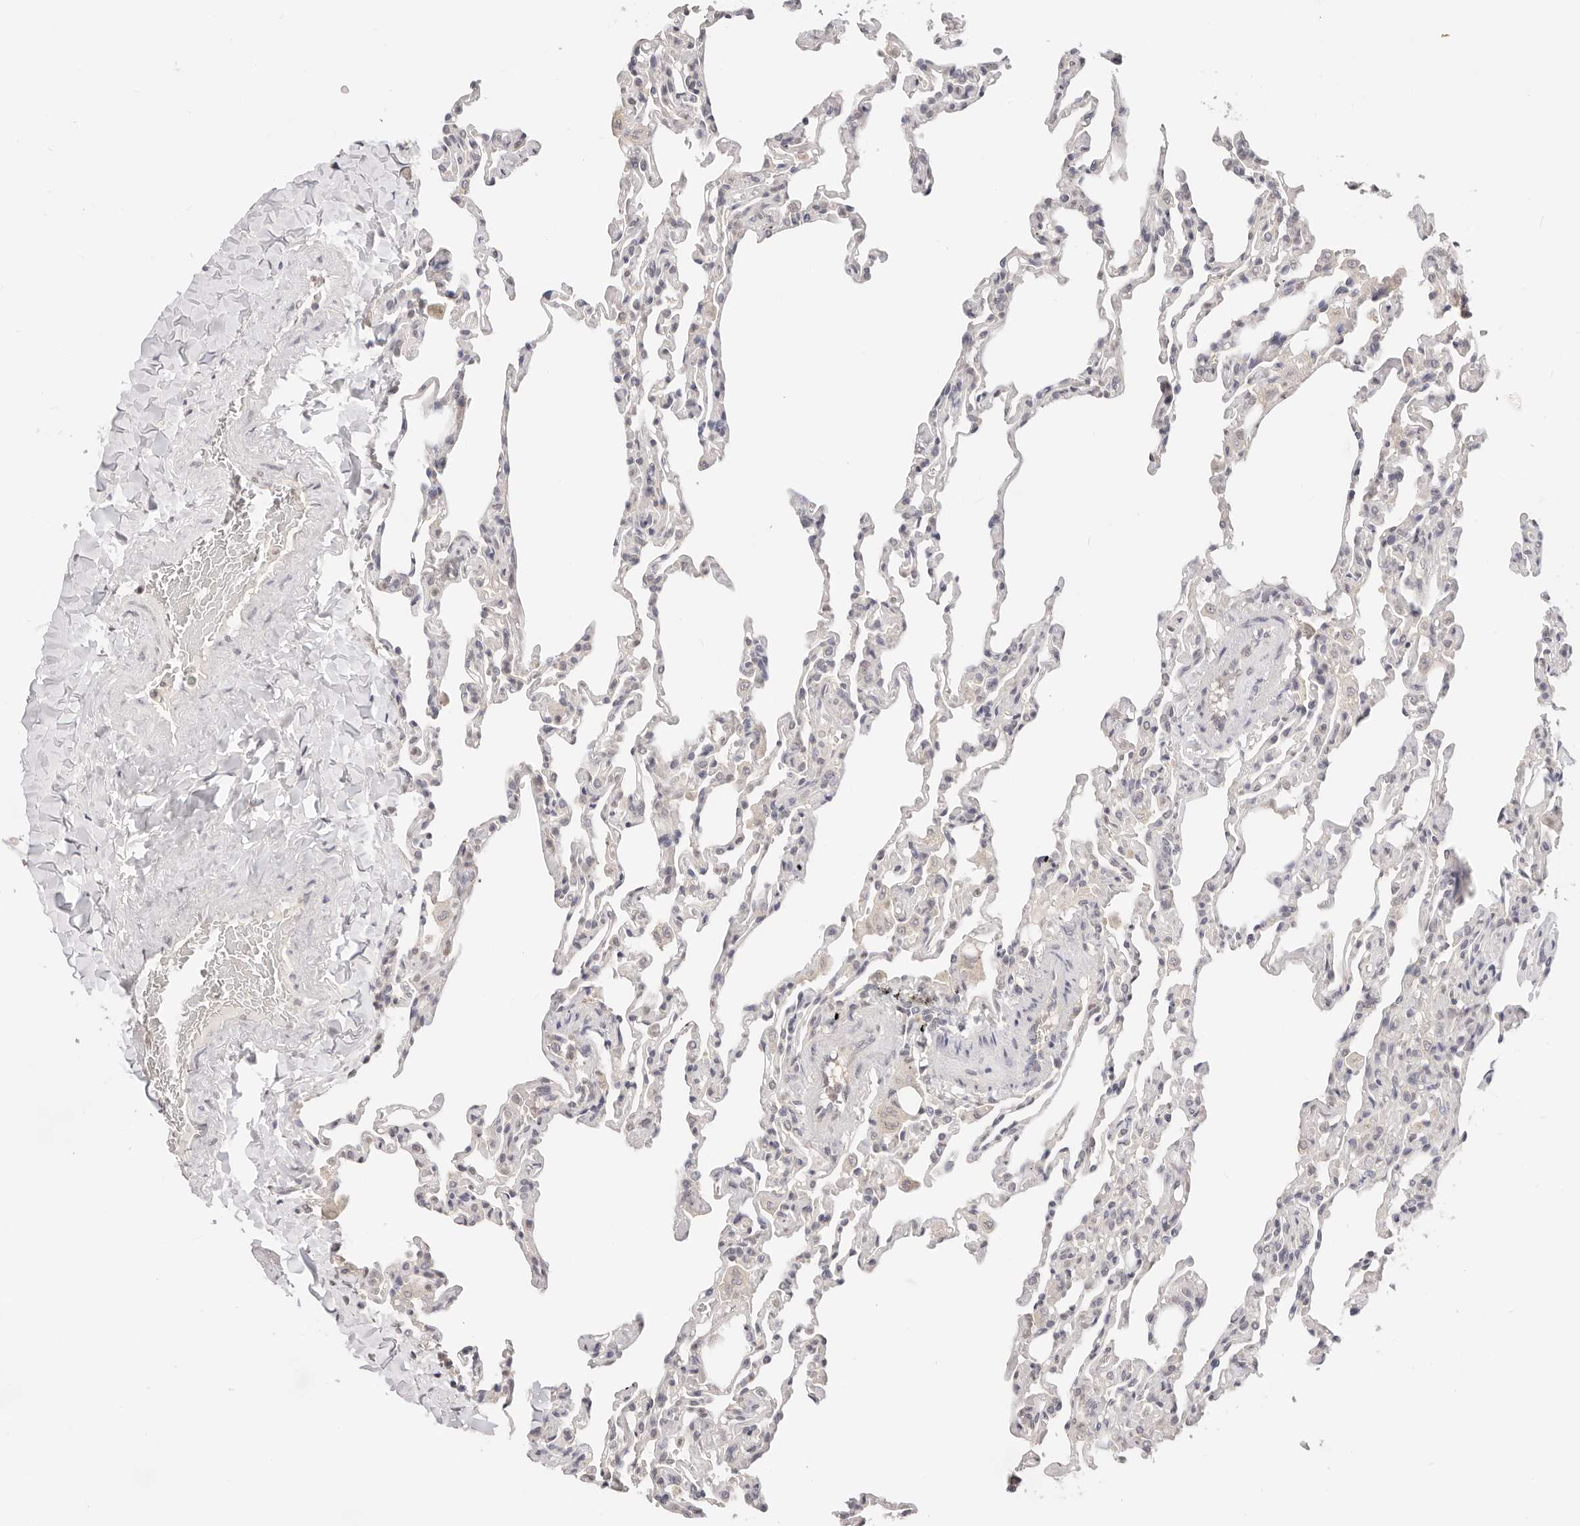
{"staining": {"intensity": "negative", "quantity": "none", "location": "none"}, "tissue": "lung", "cell_type": "Alveolar cells", "image_type": "normal", "snomed": [{"axis": "morphology", "description": "Normal tissue, NOS"}, {"axis": "topography", "description": "Lung"}], "caption": "DAB immunohistochemical staining of unremarkable lung reveals no significant positivity in alveolar cells.", "gene": "GGPS1", "patient": {"sex": "male", "age": 20}}